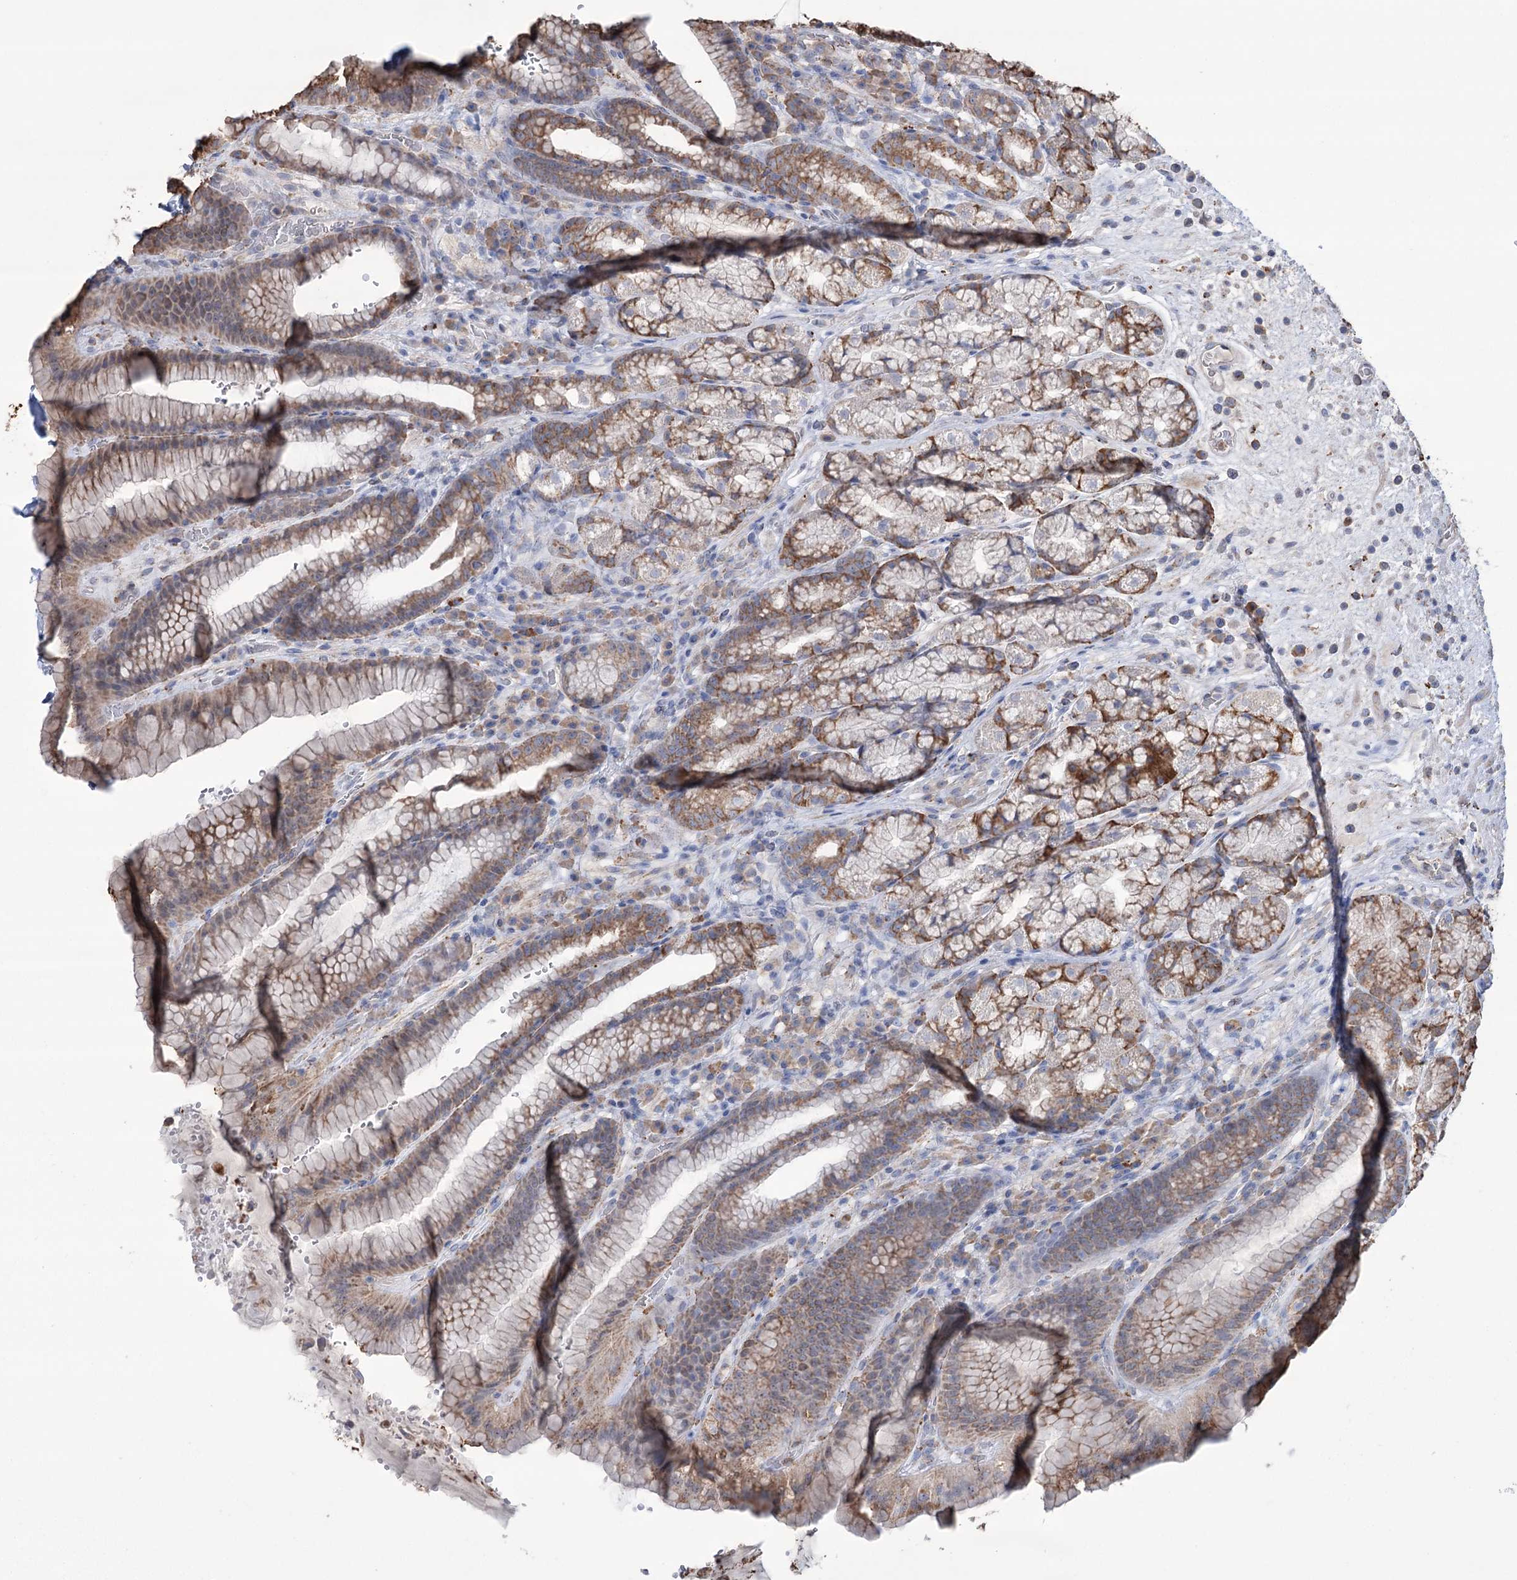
{"staining": {"intensity": "strong", "quantity": "25%-75%", "location": "cytoplasmic/membranous"}, "tissue": "stomach", "cell_type": "Glandular cells", "image_type": "normal", "snomed": [{"axis": "morphology", "description": "Normal tissue, NOS"}, {"axis": "morphology", "description": "Adenocarcinoma, NOS"}, {"axis": "topography", "description": "Stomach"}], "caption": "Protein staining by immunohistochemistry (IHC) displays strong cytoplasmic/membranous expression in about 25%-75% of glandular cells in benign stomach.", "gene": "TRIM71", "patient": {"sex": "male", "age": 57}}